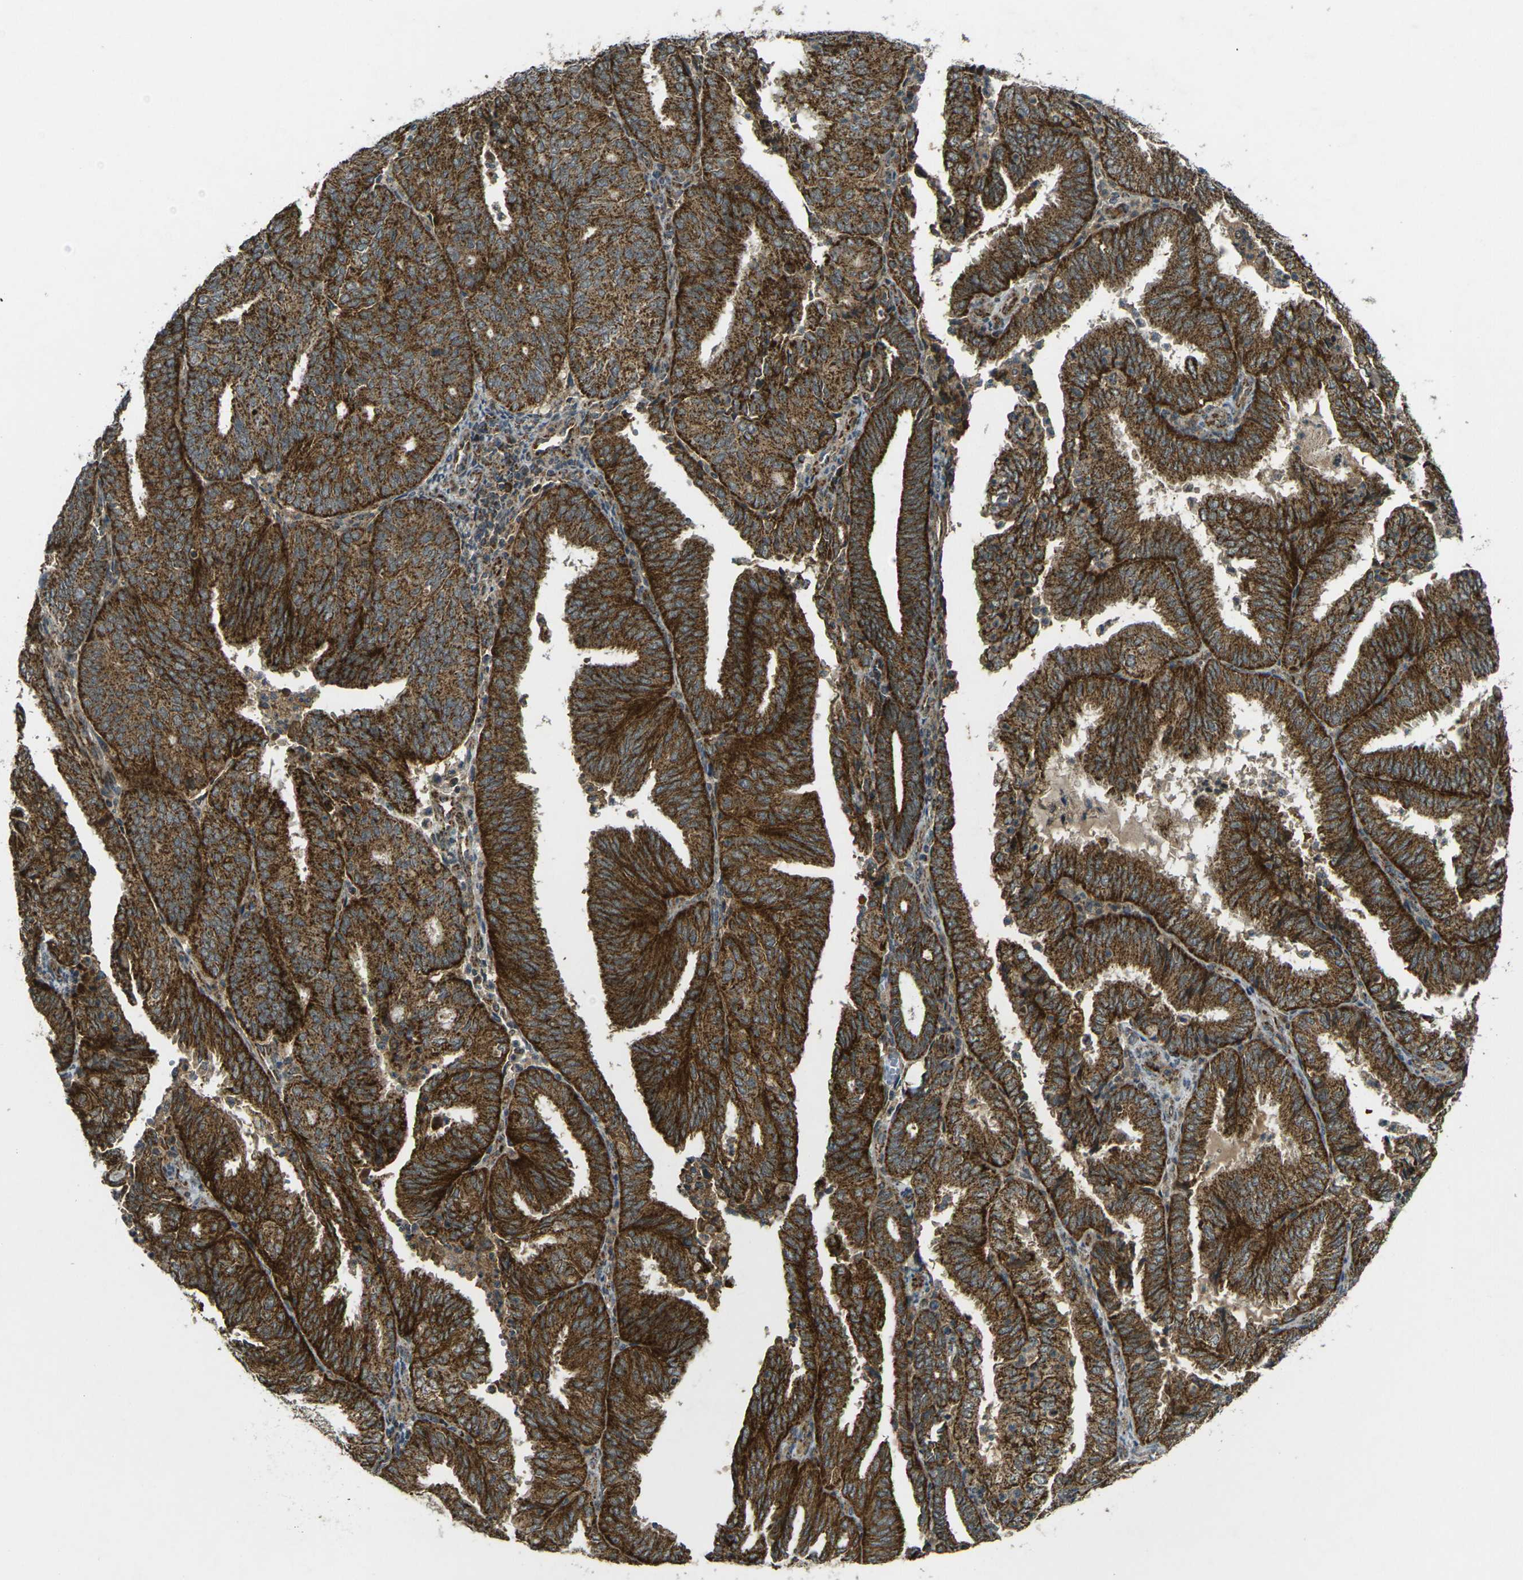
{"staining": {"intensity": "strong", "quantity": ">75%", "location": "cytoplasmic/membranous"}, "tissue": "endometrial cancer", "cell_type": "Tumor cells", "image_type": "cancer", "snomed": [{"axis": "morphology", "description": "Adenocarcinoma, NOS"}, {"axis": "topography", "description": "Uterus"}], "caption": "Strong cytoplasmic/membranous protein expression is appreciated in about >75% of tumor cells in adenocarcinoma (endometrial).", "gene": "IGF1R", "patient": {"sex": "female", "age": 60}}